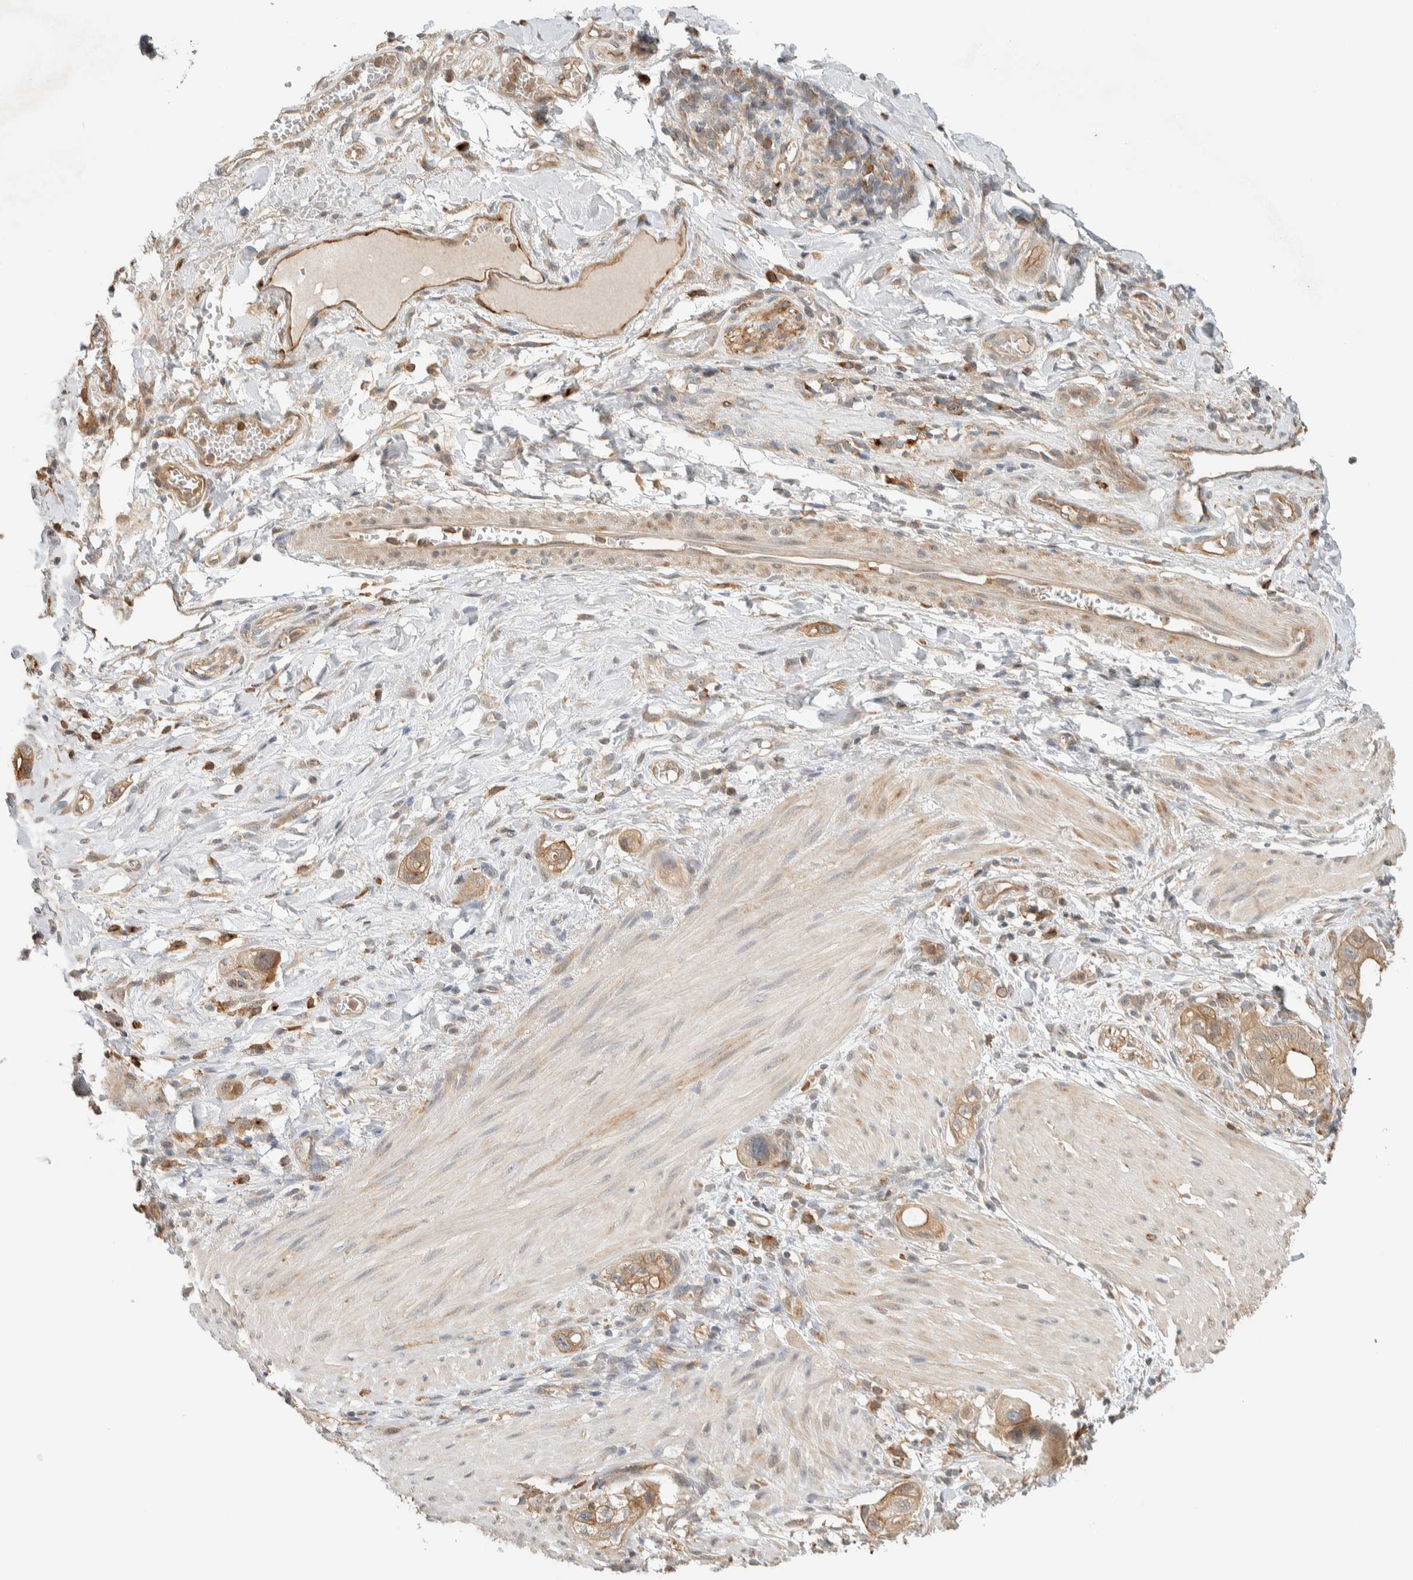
{"staining": {"intensity": "moderate", "quantity": ">75%", "location": "cytoplasmic/membranous"}, "tissue": "stomach cancer", "cell_type": "Tumor cells", "image_type": "cancer", "snomed": [{"axis": "morphology", "description": "Adenocarcinoma, NOS"}, {"axis": "topography", "description": "Stomach"}, {"axis": "topography", "description": "Stomach, lower"}], "caption": "Protein staining by immunohistochemistry (IHC) shows moderate cytoplasmic/membranous staining in approximately >75% of tumor cells in stomach cancer.", "gene": "RAB11FIP1", "patient": {"sex": "female", "age": 48}}